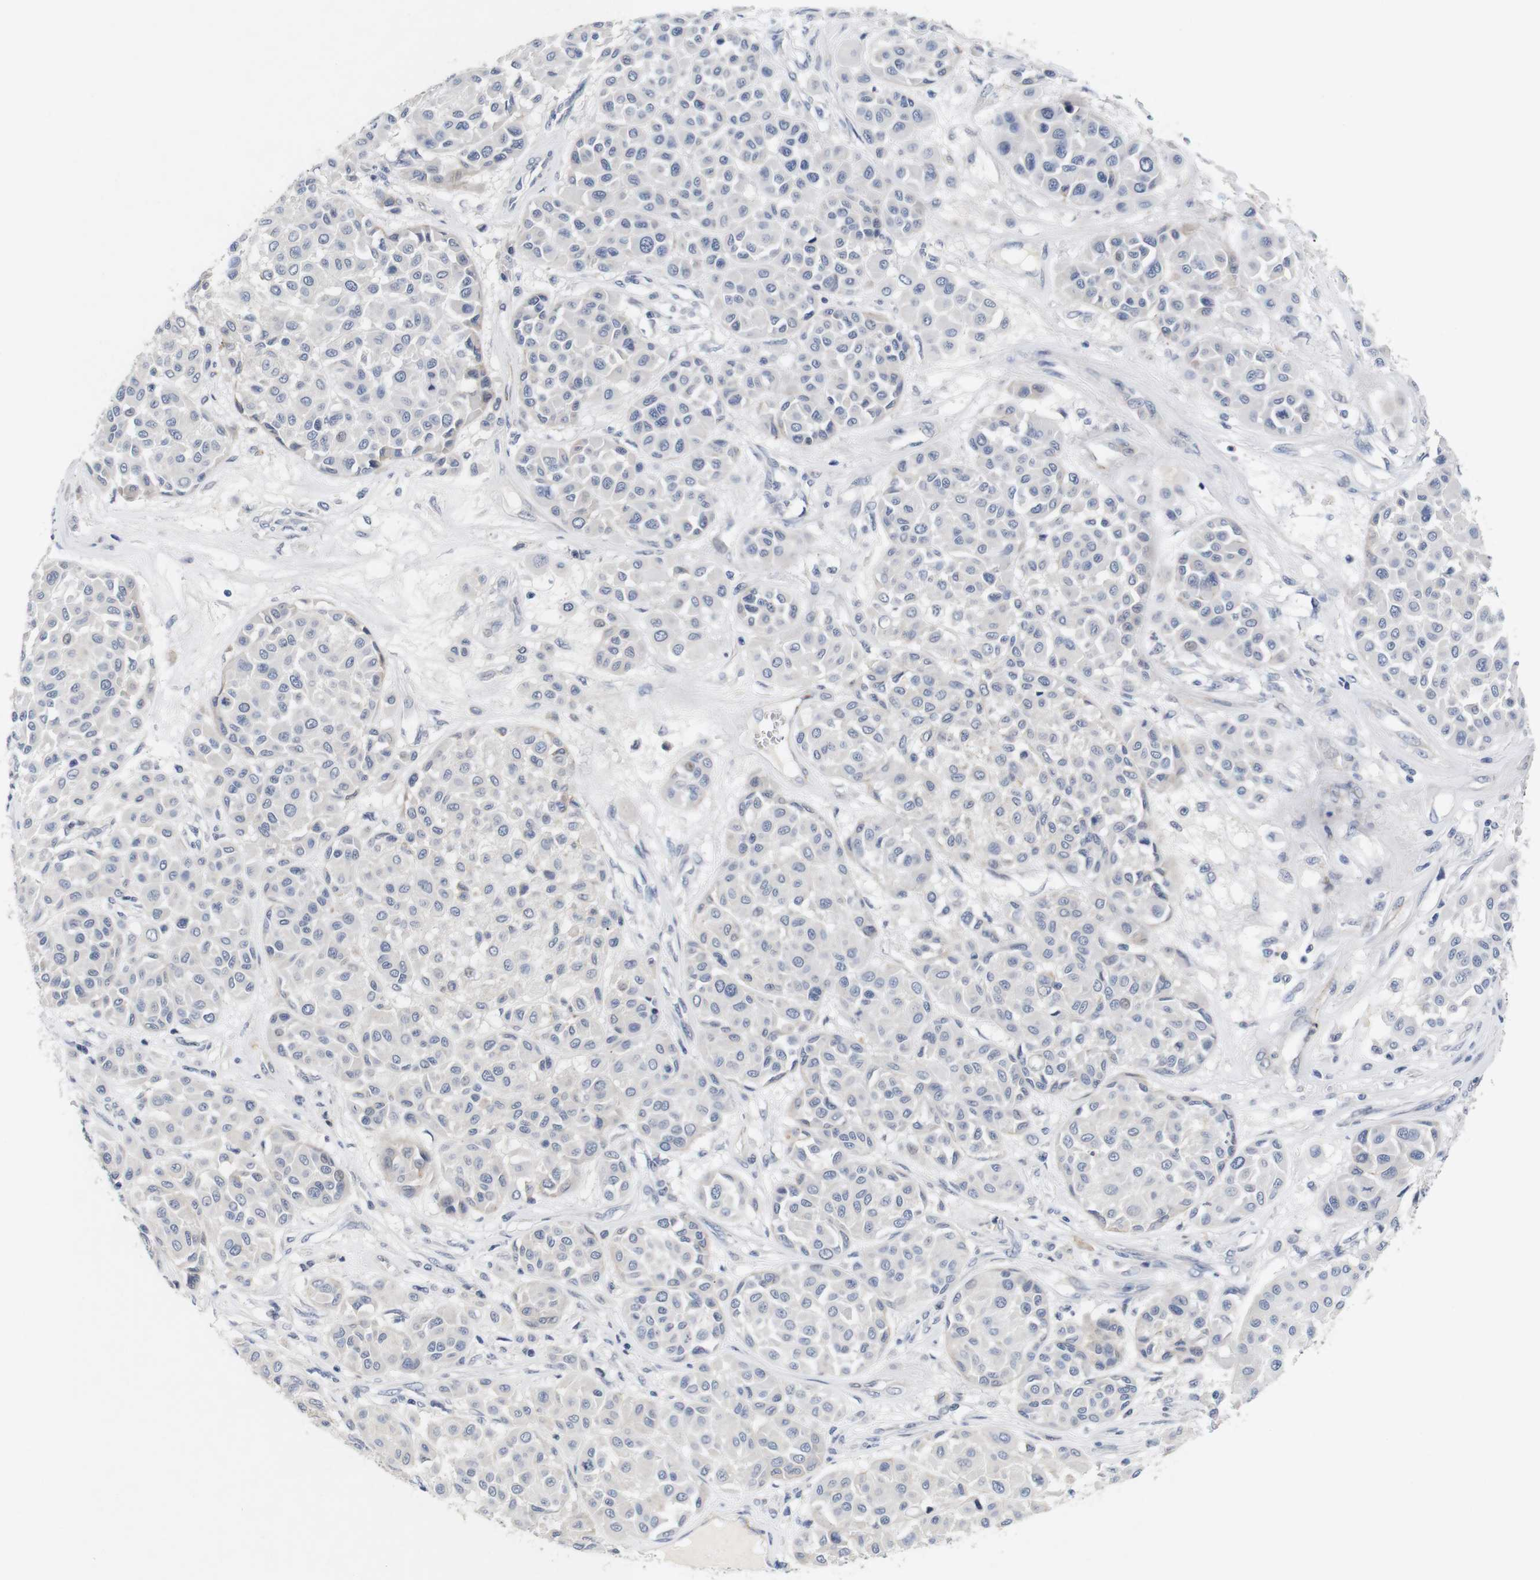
{"staining": {"intensity": "negative", "quantity": "none", "location": "none"}, "tissue": "melanoma", "cell_type": "Tumor cells", "image_type": "cancer", "snomed": [{"axis": "morphology", "description": "Malignant melanoma, Metastatic site"}, {"axis": "topography", "description": "Soft tissue"}], "caption": "Micrograph shows no protein staining in tumor cells of melanoma tissue.", "gene": "CYB561", "patient": {"sex": "male", "age": 41}}